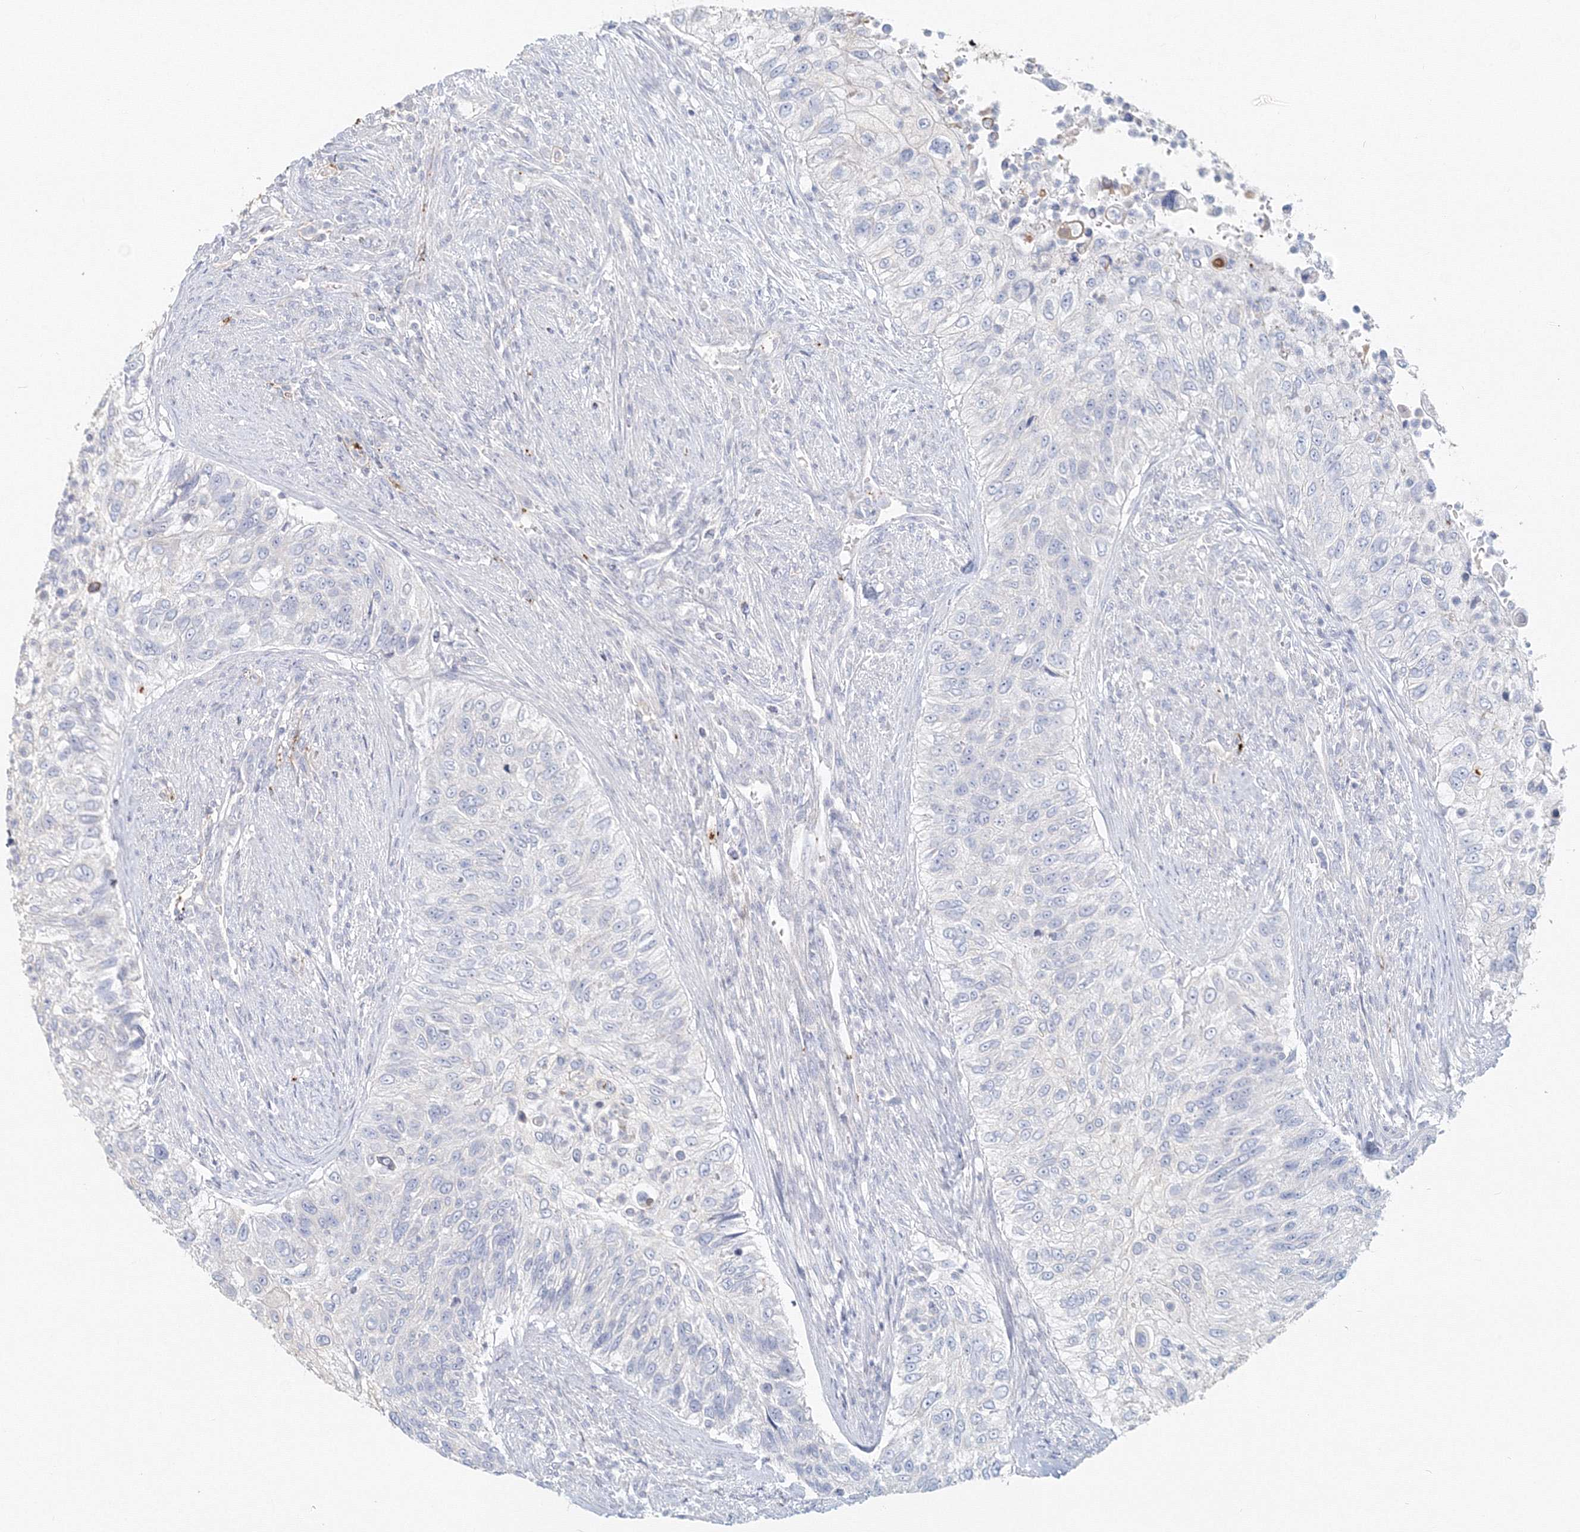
{"staining": {"intensity": "negative", "quantity": "none", "location": "none"}, "tissue": "urothelial cancer", "cell_type": "Tumor cells", "image_type": "cancer", "snomed": [{"axis": "morphology", "description": "Urothelial carcinoma, High grade"}, {"axis": "topography", "description": "Urinary bladder"}], "caption": "A photomicrograph of urothelial cancer stained for a protein demonstrates no brown staining in tumor cells.", "gene": "MMRN1", "patient": {"sex": "female", "age": 60}}